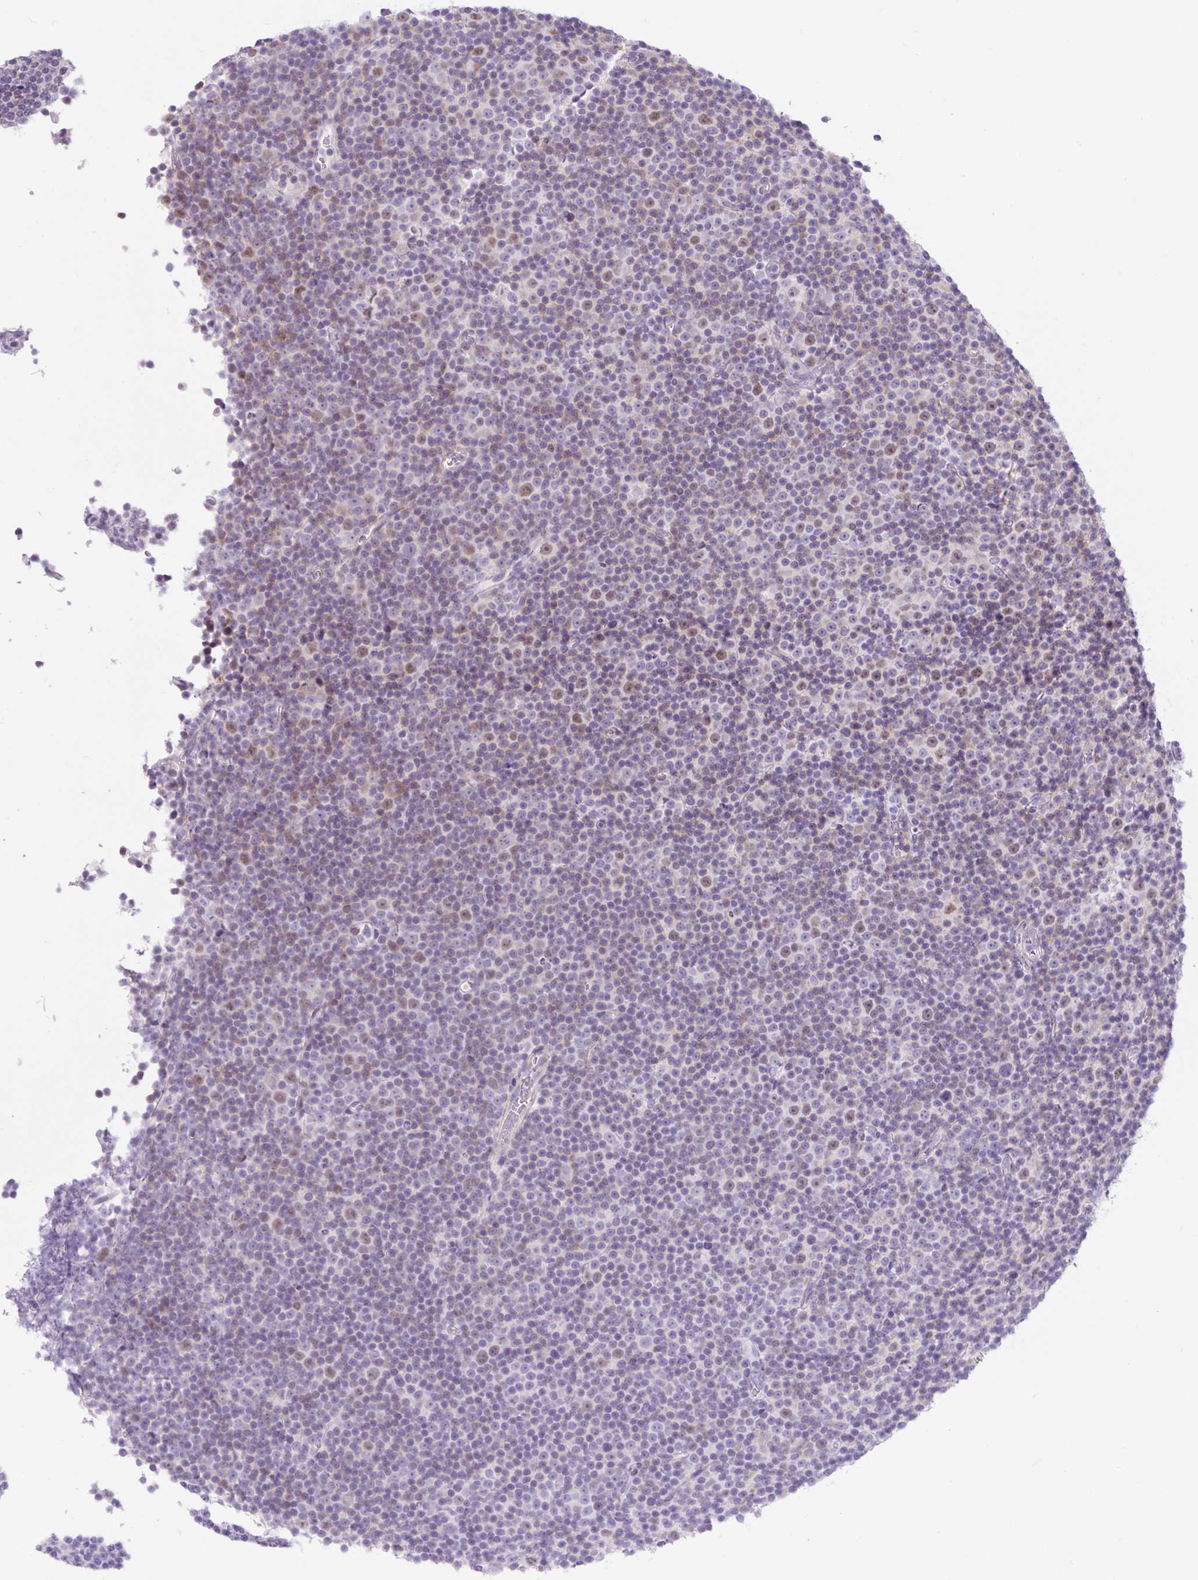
{"staining": {"intensity": "moderate", "quantity": "25%-75%", "location": "nuclear"}, "tissue": "lymphoma", "cell_type": "Tumor cells", "image_type": "cancer", "snomed": [{"axis": "morphology", "description": "Malignant lymphoma, non-Hodgkin's type, Low grade"}, {"axis": "topography", "description": "Lymph node"}], "caption": "Approximately 25%-75% of tumor cells in human lymphoma display moderate nuclear protein staining as visualized by brown immunohistochemical staining.", "gene": "ADAMTS19", "patient": {"sex": "female", "age": 67}}